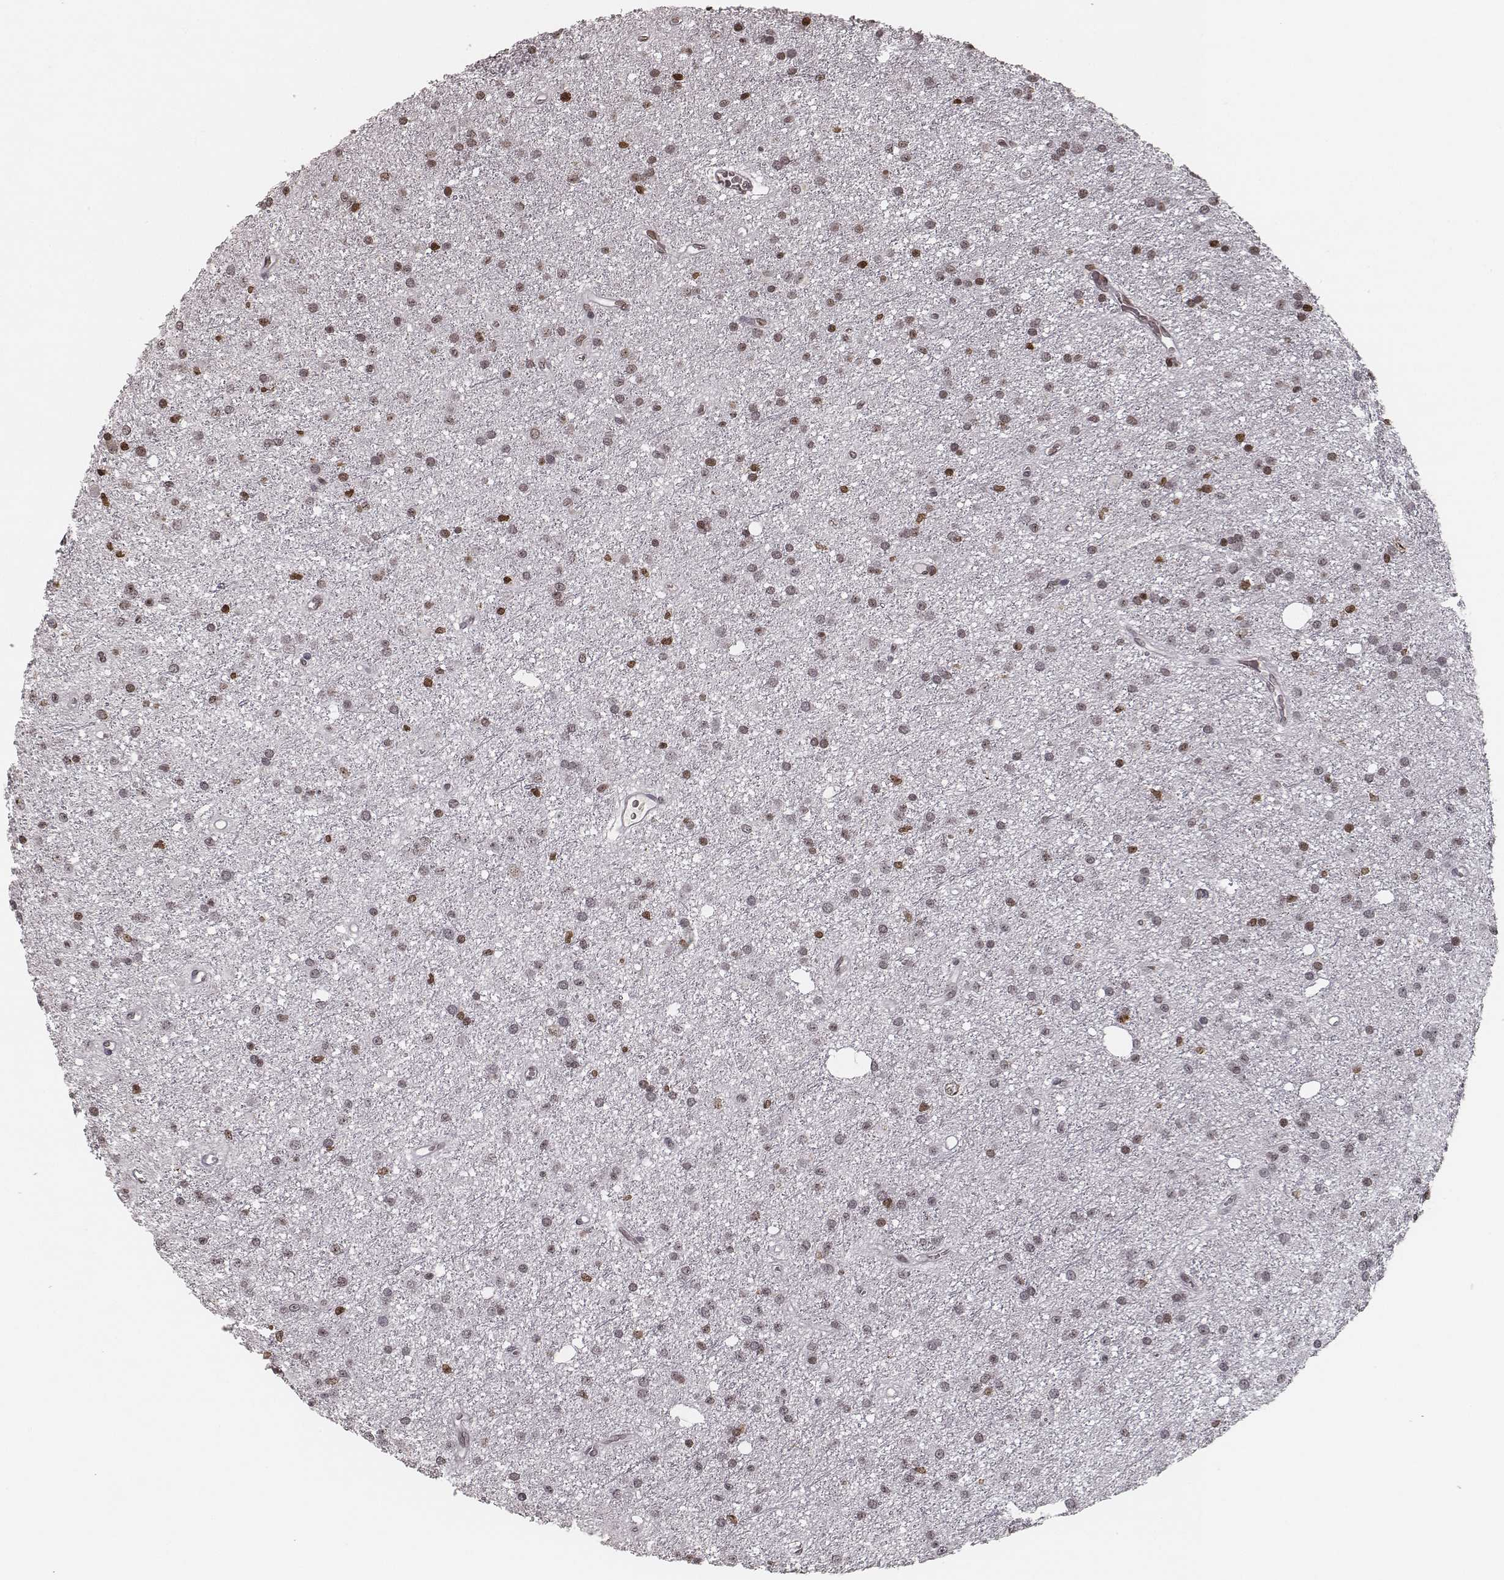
{"staining": {"intensity": "negative", "quantity": "none", "location": "none"}, "tissue": "glioma", "cell_type": "Tumor cells", "image_type": "cancer", "snomed": [{"axis": "morphology", "description": "Glioma, malignant, Low grade"}, {"axis": "topography", "description": "Brain"}], "caption": "Tumor cells are negative for brown protein staining in malignant glioma (low-grade). (DAB IHC visualized using brightfield microscopy, high magnification).", "gene": "HMGA2", "patient": {"sex": "male", "age": 27}}